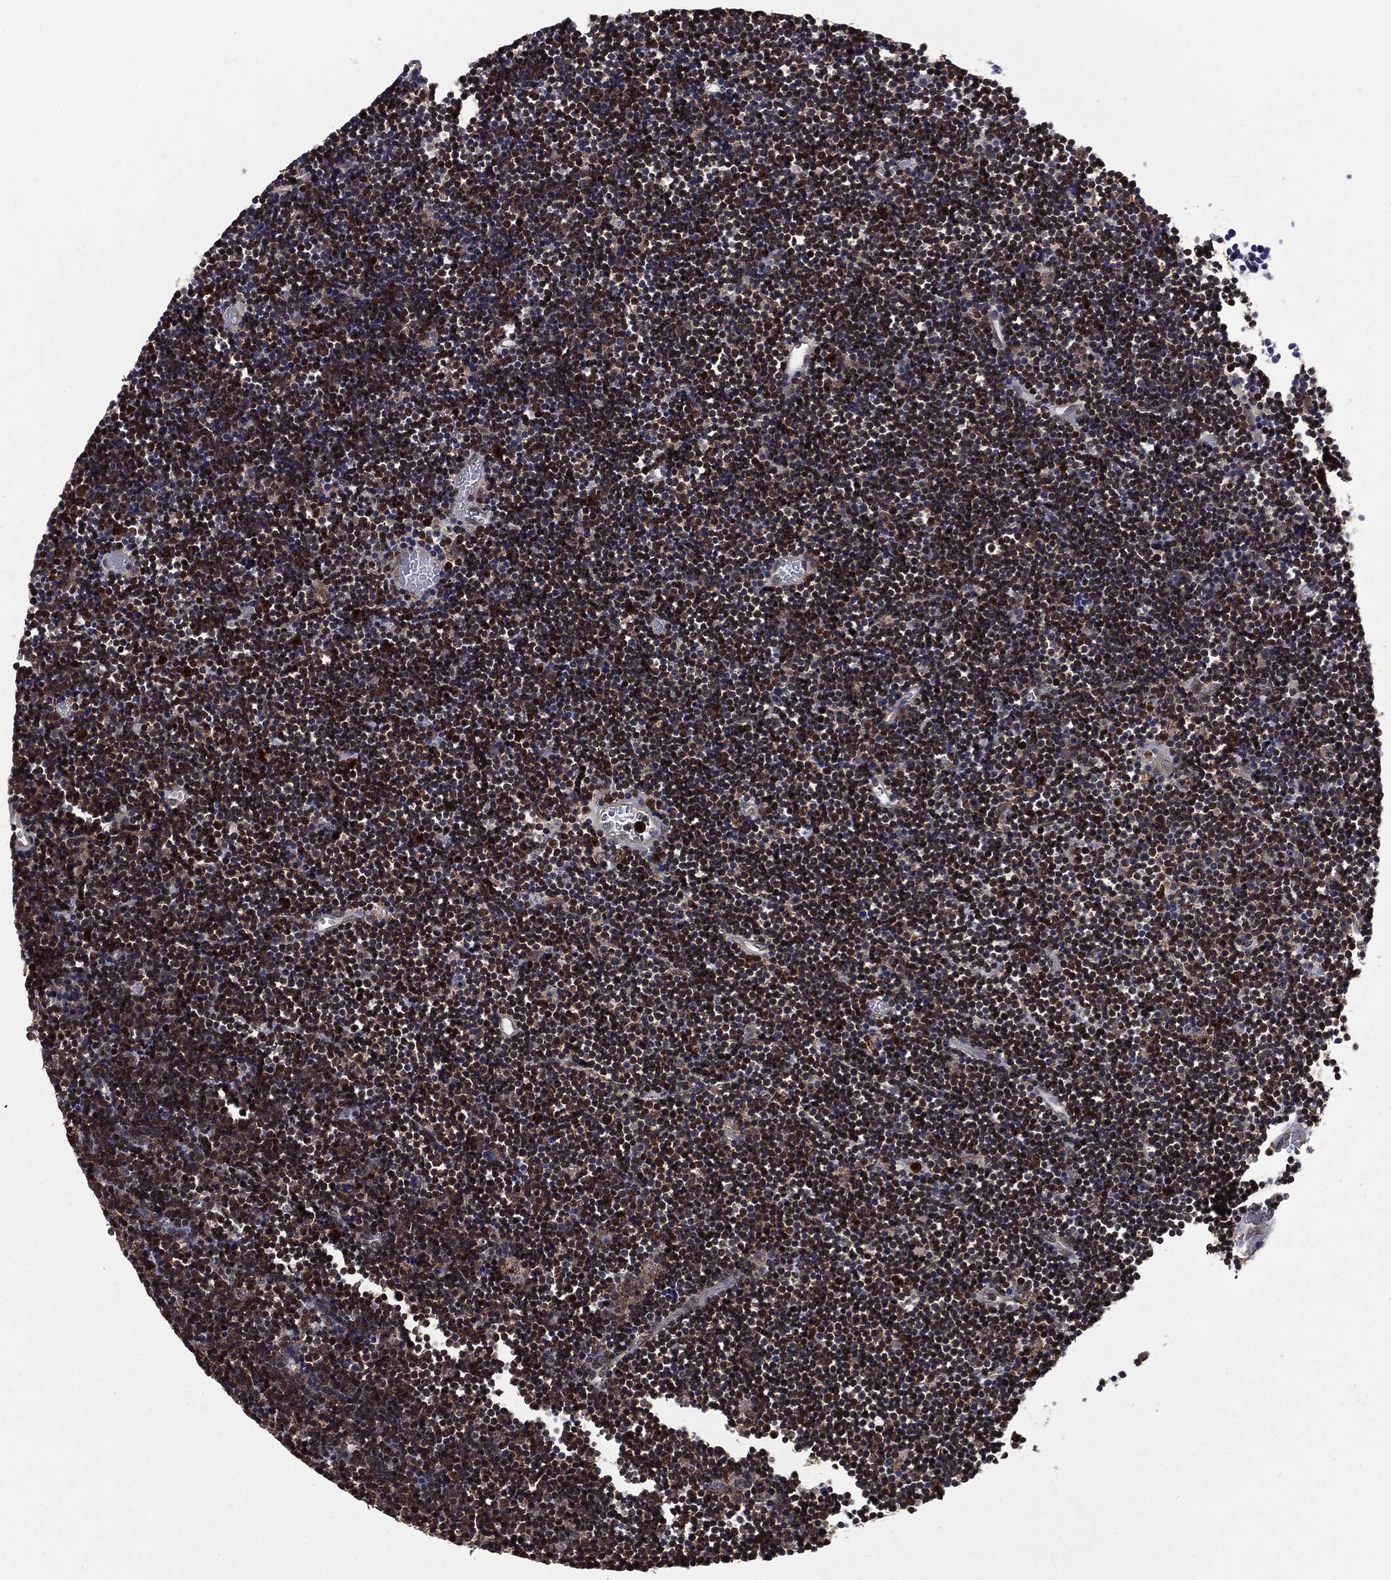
{"staining": {"intensity": "moderate", "quantity": "25%-75%", "location": "nuclear"}, "tissue": "lymphoma", "cell_type": "Tumor cells", "image_type": "cancer", "snomed": [{"axis": "morphology", "description": "Malignant lymphoma, non-Hodgkin's type, Low grade"}, {"axis": "topography", "description": "Brain"}], "caption": "Immunohistochemistry micrograph of neoplastic tissue: malignant lymphoma, non-Hodgkin's type (low-grade) stained using immunohistochemistry (IHC) displays medium levels of moderate protein expression localized specifically in the nuclear of tumor cells, appearing as a nuclear brown color.", "gene": "GPI", "patient": {"sex": "female", "age": 66}}